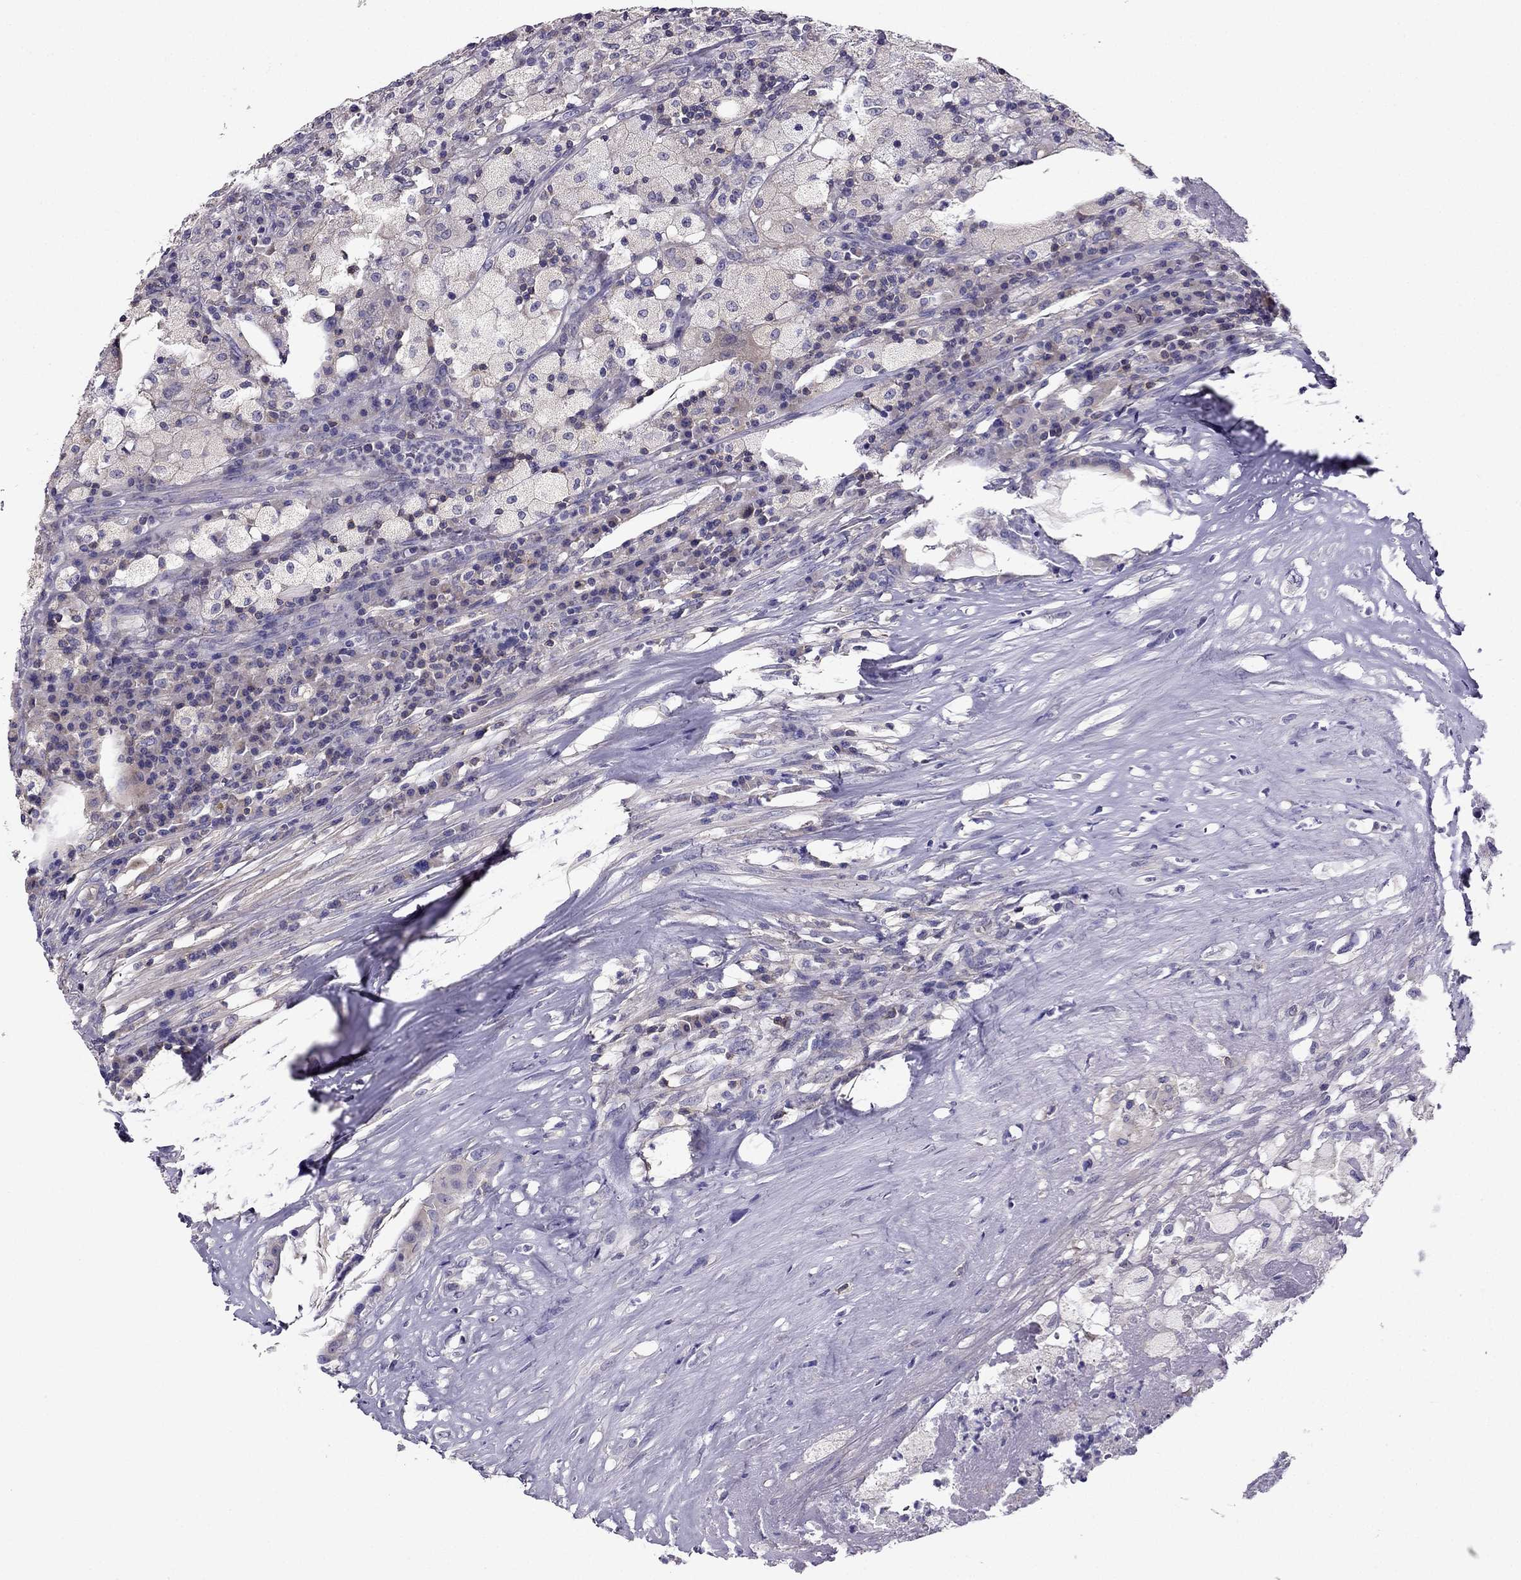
{"staining": {"intensity": "negative", "quantity": "none", "location": "none"}, "tissue": "testis cancer", "cell_type": "Tumor cells", "image_type": "cancer", "snomed": [{"axis": "morphology", "description": "Necrosis, NOS"}, {"axis": "morphology", "description": "Carcinoma, Embryonal, NOS"}, {"axis": "topography", "description": "Testis"}], "caption": "Immunohistochemical staining of human testis cancer reveals no significant staining in tumor cells.", "gene": "AAK1", "patient": {"sex": "male", "age": 19}}